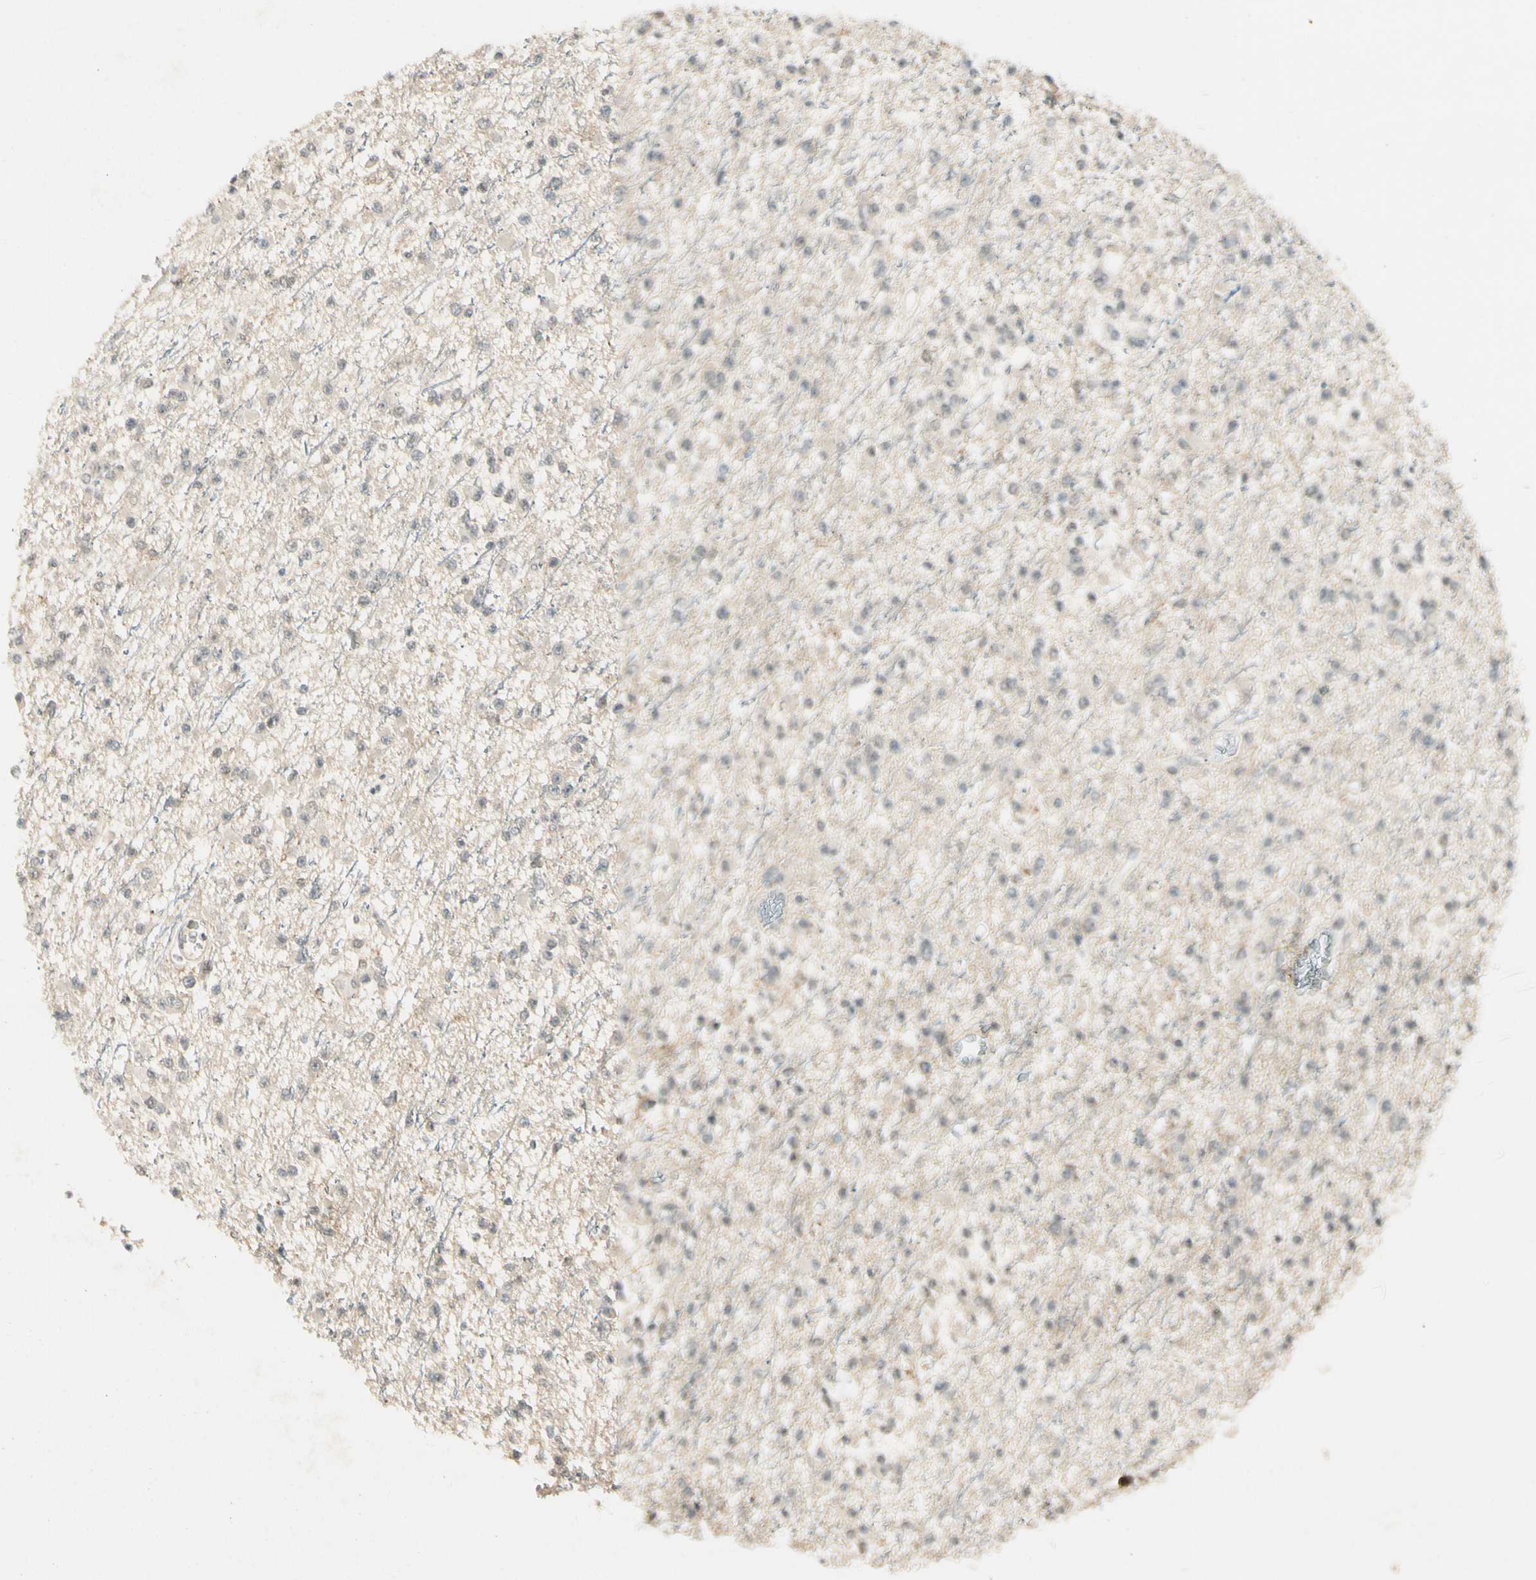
{"staining": {"intensity": "negative", "quantity": "none", "location": "none"}, "tissue": "glioma", "cell_type": "Tumor cells", "image_type": "cancer", "snomed": [{"axis": "morphology", "description": "Glioma, malignant, Low grade"}, {"axis": "topography", "description": "Brain"}], "caption": "DAB immunohistochemical staining of human glioma displays no significant staining in tumor cells.", "gene": "FNDC3B", "patient": {"sex": "female", "age": 22}}